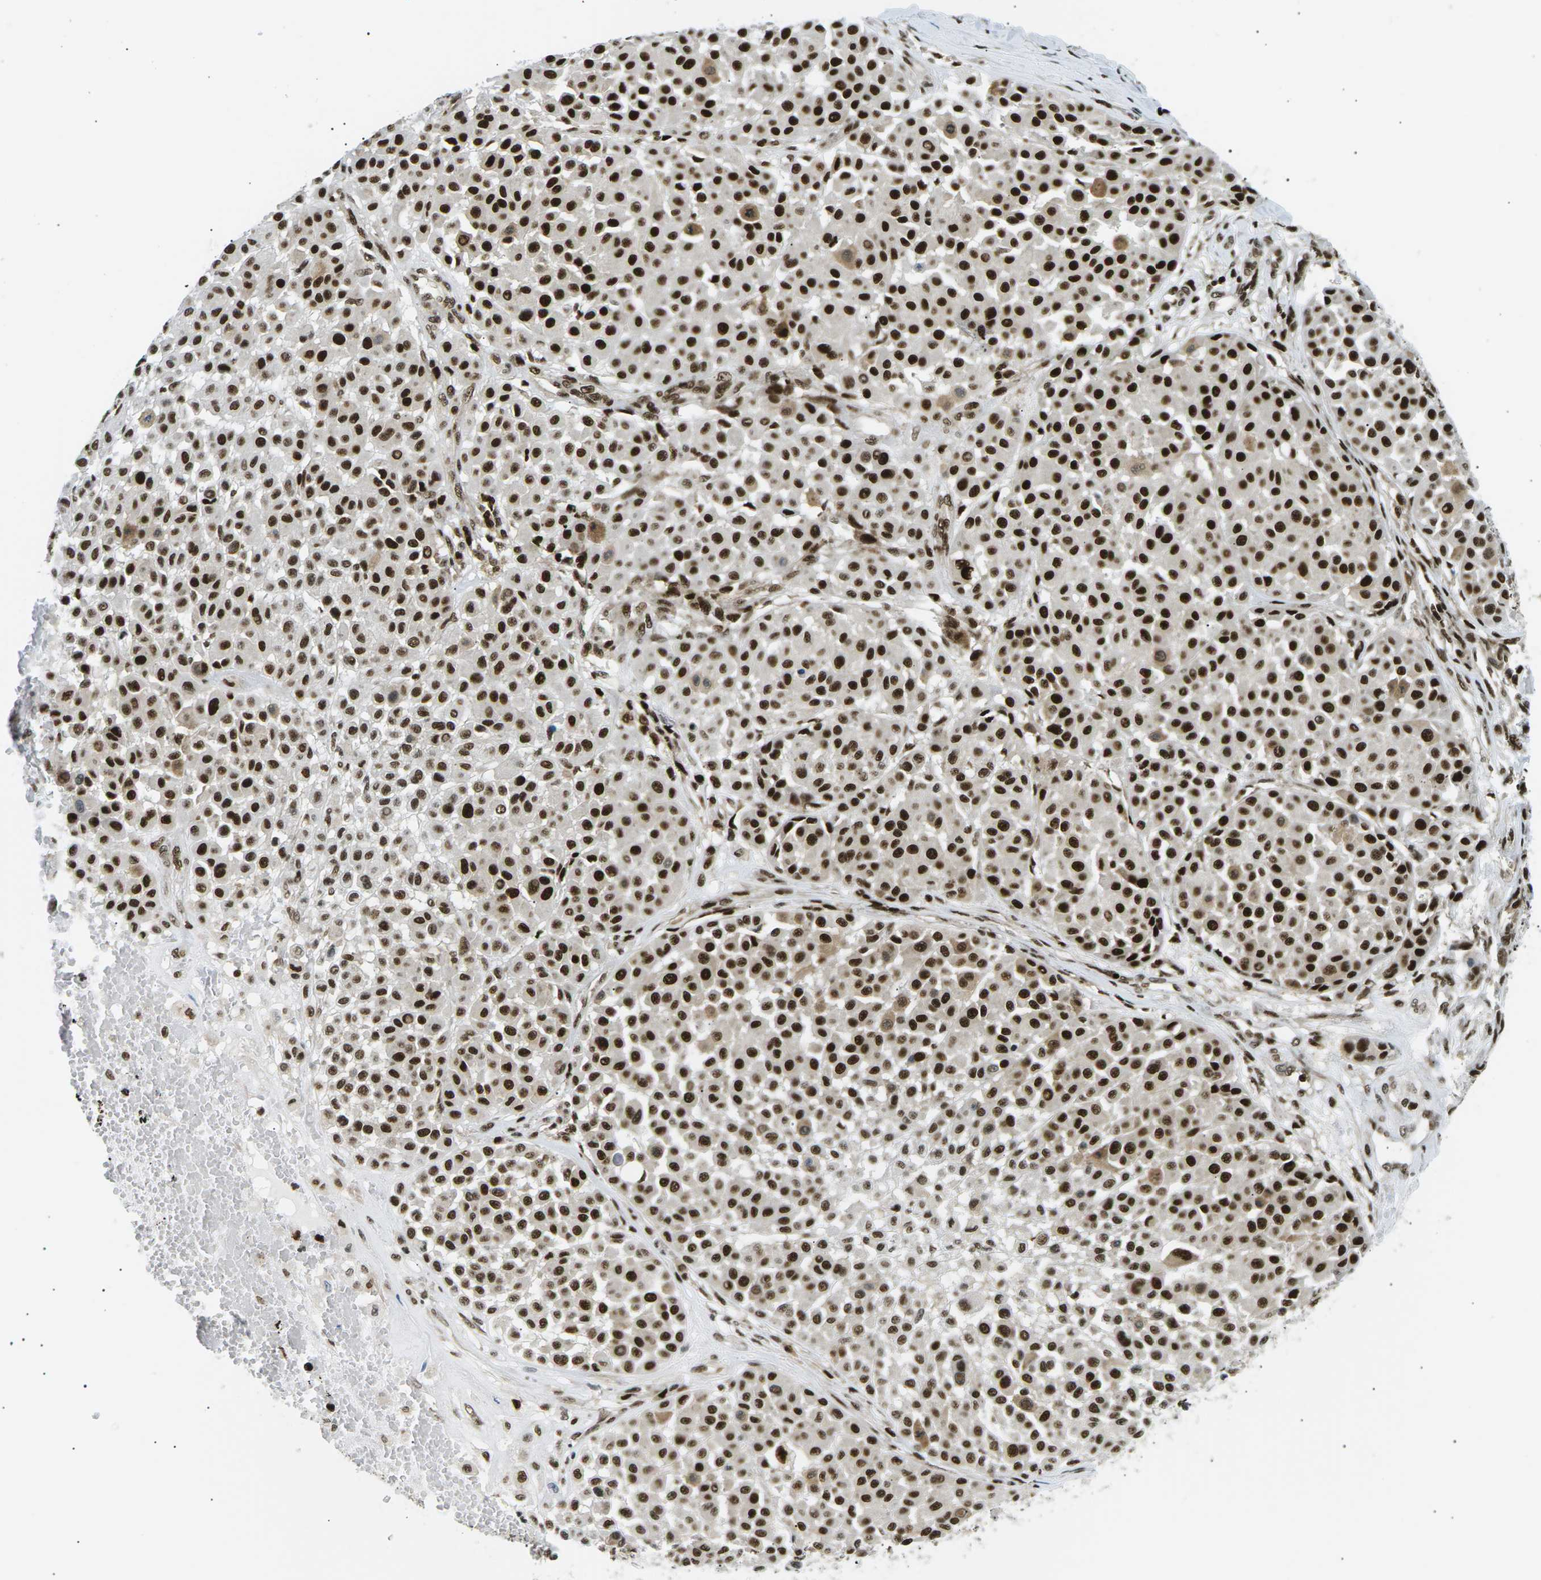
{"staining": {"intensity": "strong", "quantity": ">75%", "location": "nuclear"}, "tissue": "melanoma", "cell_type": "Tumor cells", "image_type": "cancer", "snomed": [{"axis": "morphology", "description": "Malignant melanoma, Metastatic site"}, {"axis": "topography", "description": "Soft tissue"}], "caption": "Human melanoma stained for a protein (brown) demonstrates strong nuclear positive expression in about >75% of tumor cells.", "gene": "RPA2", "patient": {"sex": "male", "age": 41}}